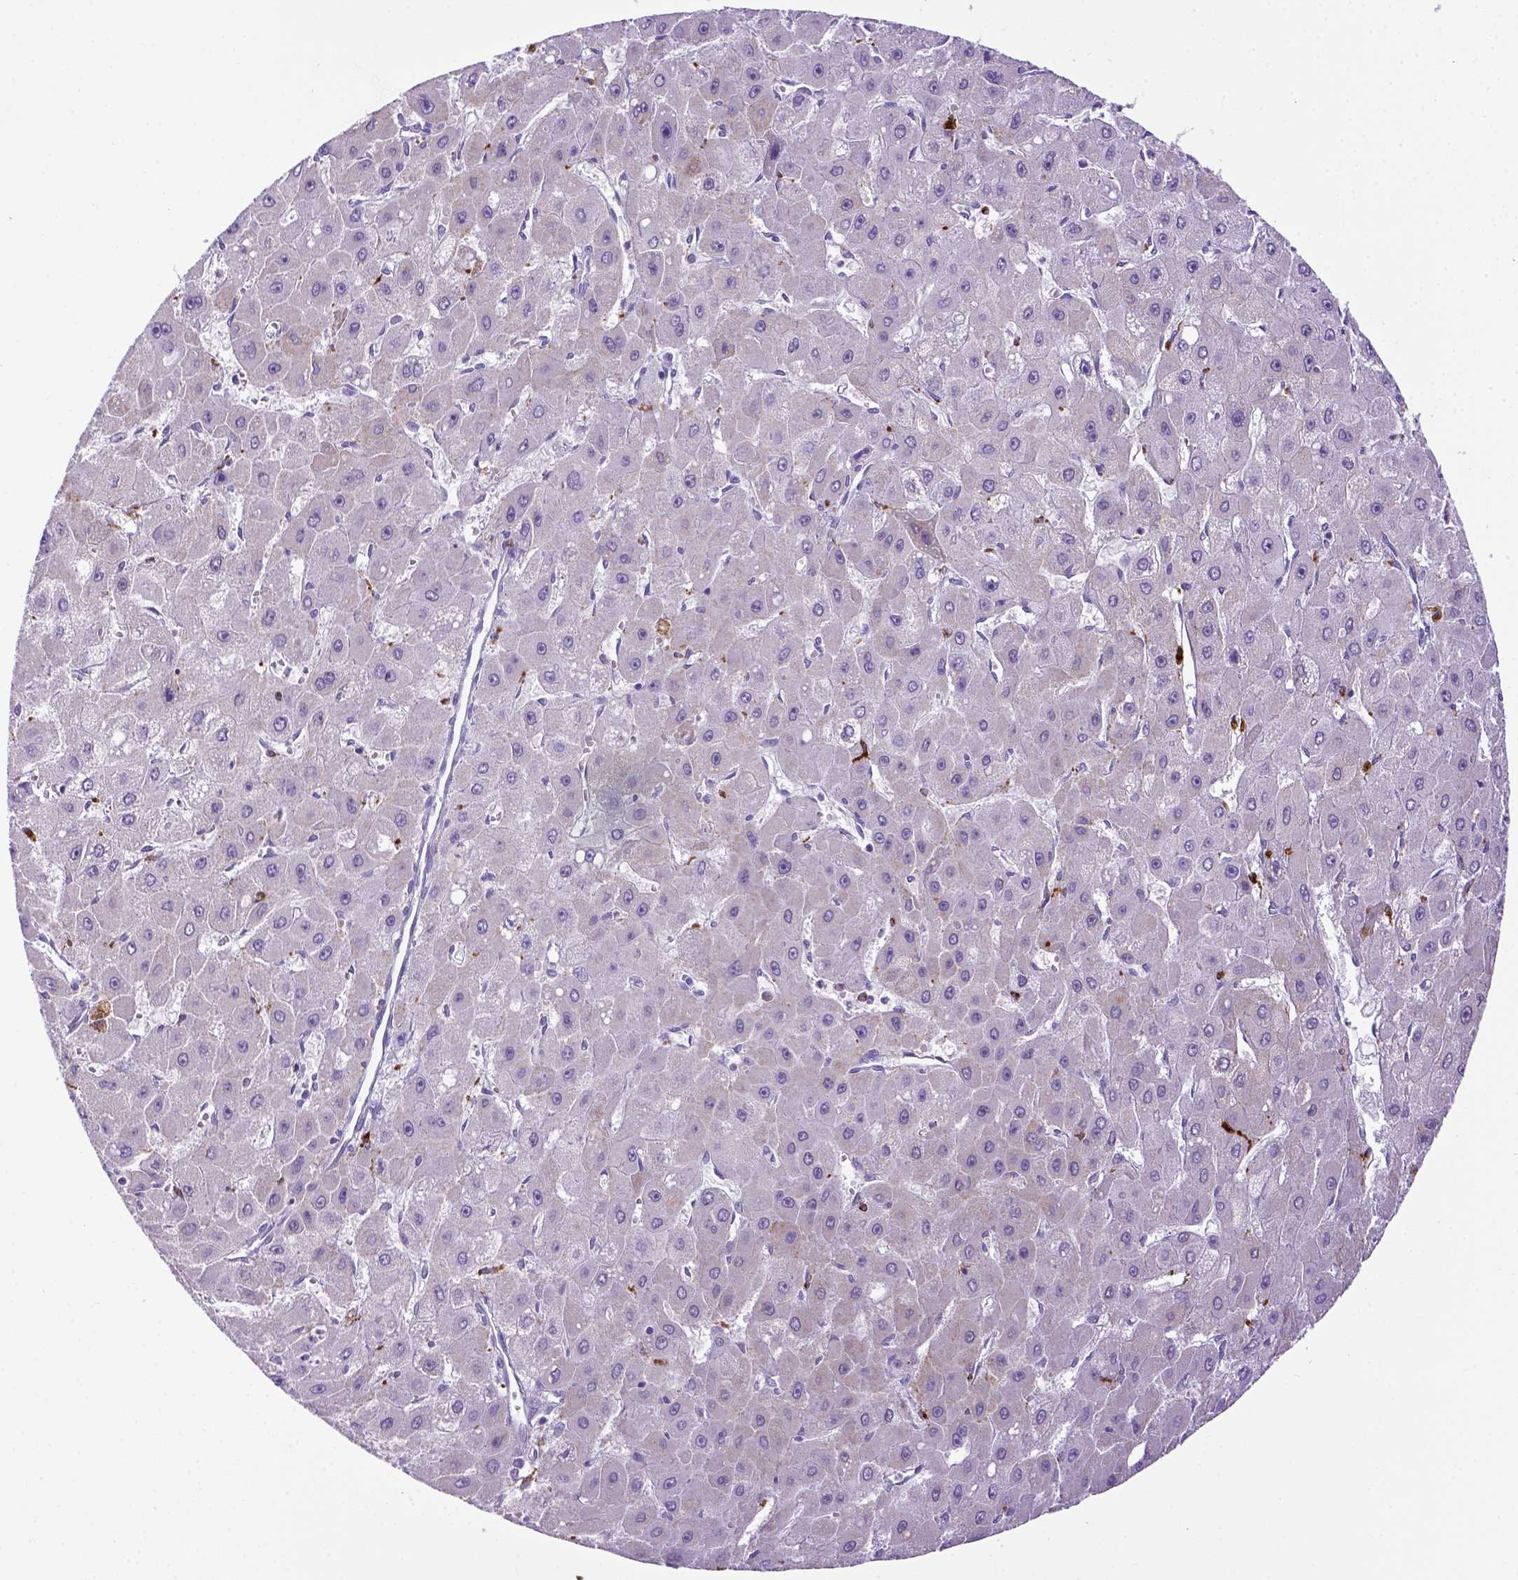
{"staining": {"intensity": "negative", "quantity": "none", "location": "none"}, "tissue": "liver cancer", "cell_type": "Tumor cells", "image_type": "cancer", "snomed": [{"axis": "morphology", "description": "Carcinoma, Hepatocellular, NOS"}, {"axis": "topography", "description": "Liver"}], "caption": "High power microscopy image of an immunohistochemistry histopathology image of liver cancer, revealing no significant expression in tumor cells.", "gene": "CD68", "patient": {"sex": "female", "age": 25}}